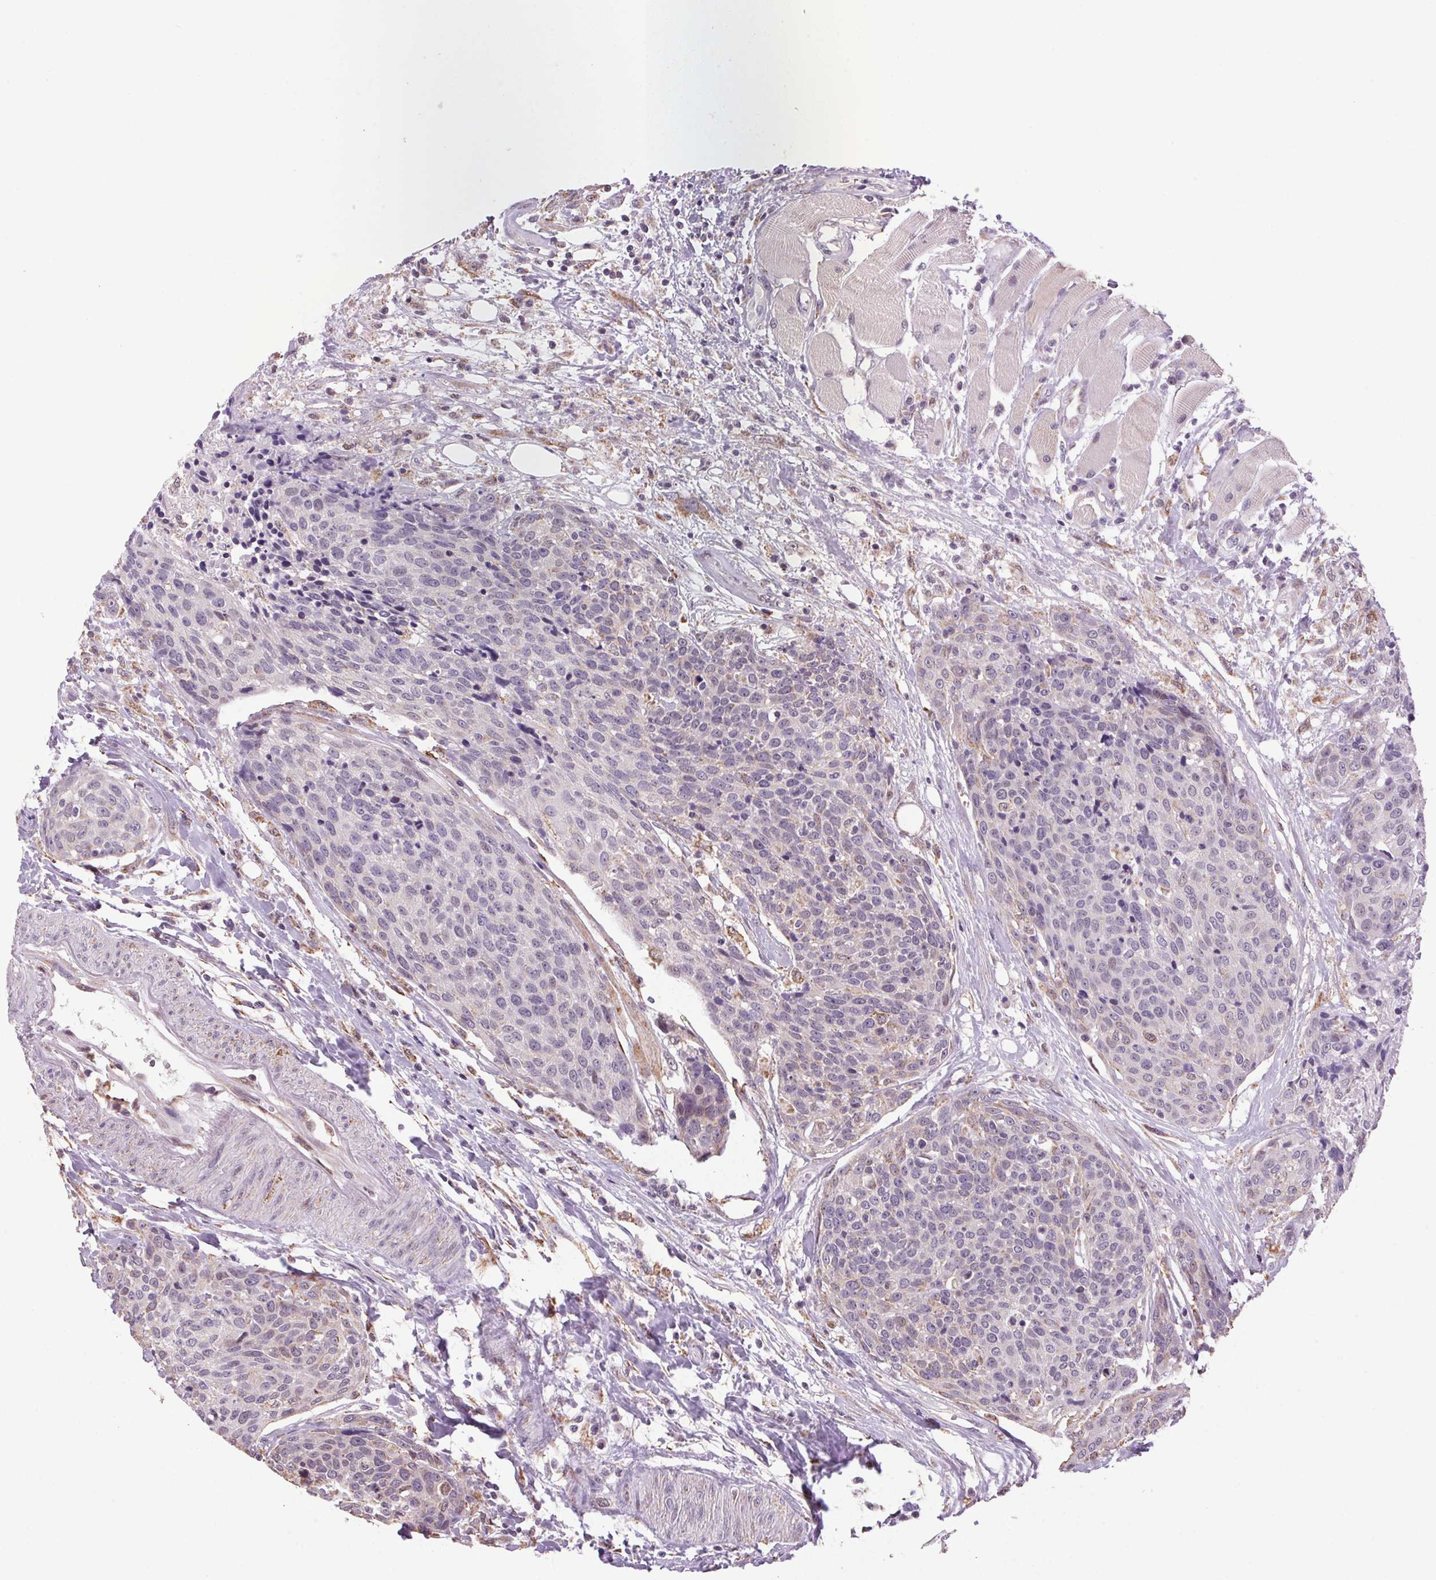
{"staining": {"intensity": "negative", "quantity": "none", "location": "none"}, "tissue": "head and neck cancer", "cell_type": "Tumor cells", "image_type": "cancer", "snomed": [{"axis": "morphology", "description": "Squamous cell carcinoma, NOS"}, {"axis": "topography", "description": "Oral tissue"}, {"axis": "topography", "description": "Head-Neck"}], "caption": "High magnification brightfield microscopy of squamous cell carcinoma (head and neck) stained with DAB (brown) and counterstained with hematoxylin (blue): tumor cells show no significant positivity.", "gene": "AKR1E2", "patient": {"sex": "male", "age": 64}}